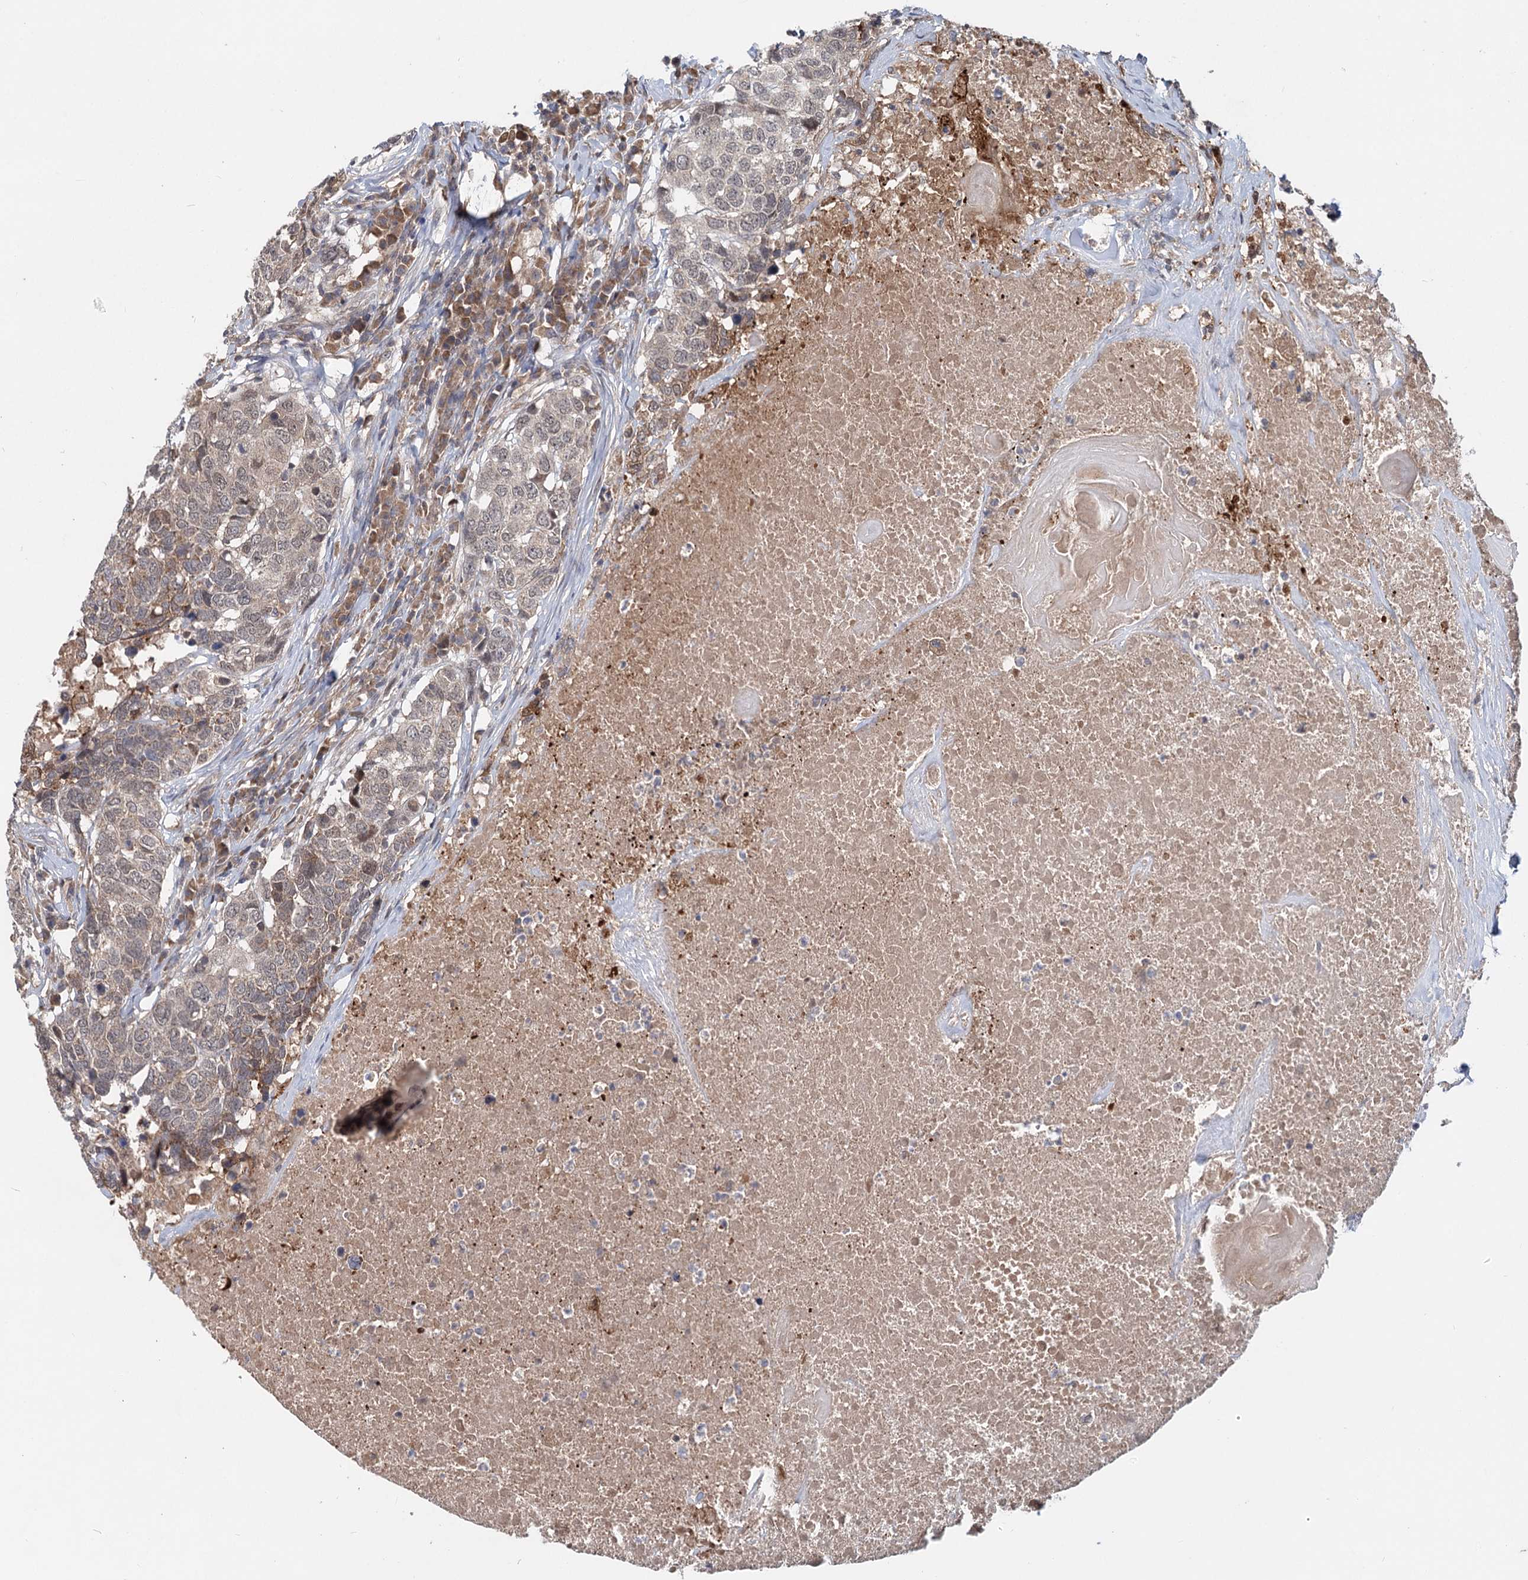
{"staining": {"intensity": "weak", "quantity": "25%-75%", "location": "cytoplasmic/membranous"}, "tissue": "head and neck cancer", "cell_type": "Tumor cells", "image_type": "cancer", "snomed": [{"axis": "morphology", "description": "Squamous cell carcinoma, NOS"}, {"axis": "topography", "description": "Head-Neck"}], "caption": "This histopathology image demonstrates head and neck squamous cell carcinoma stained with IHC to label a protein in brown. The cytoplasmic/membranous of tumor cells show weak positivity for the protein. Nuclei are counter-stained blue.", "gene": "AP3B1", "patient": {"sex": "male", "age": 66}}